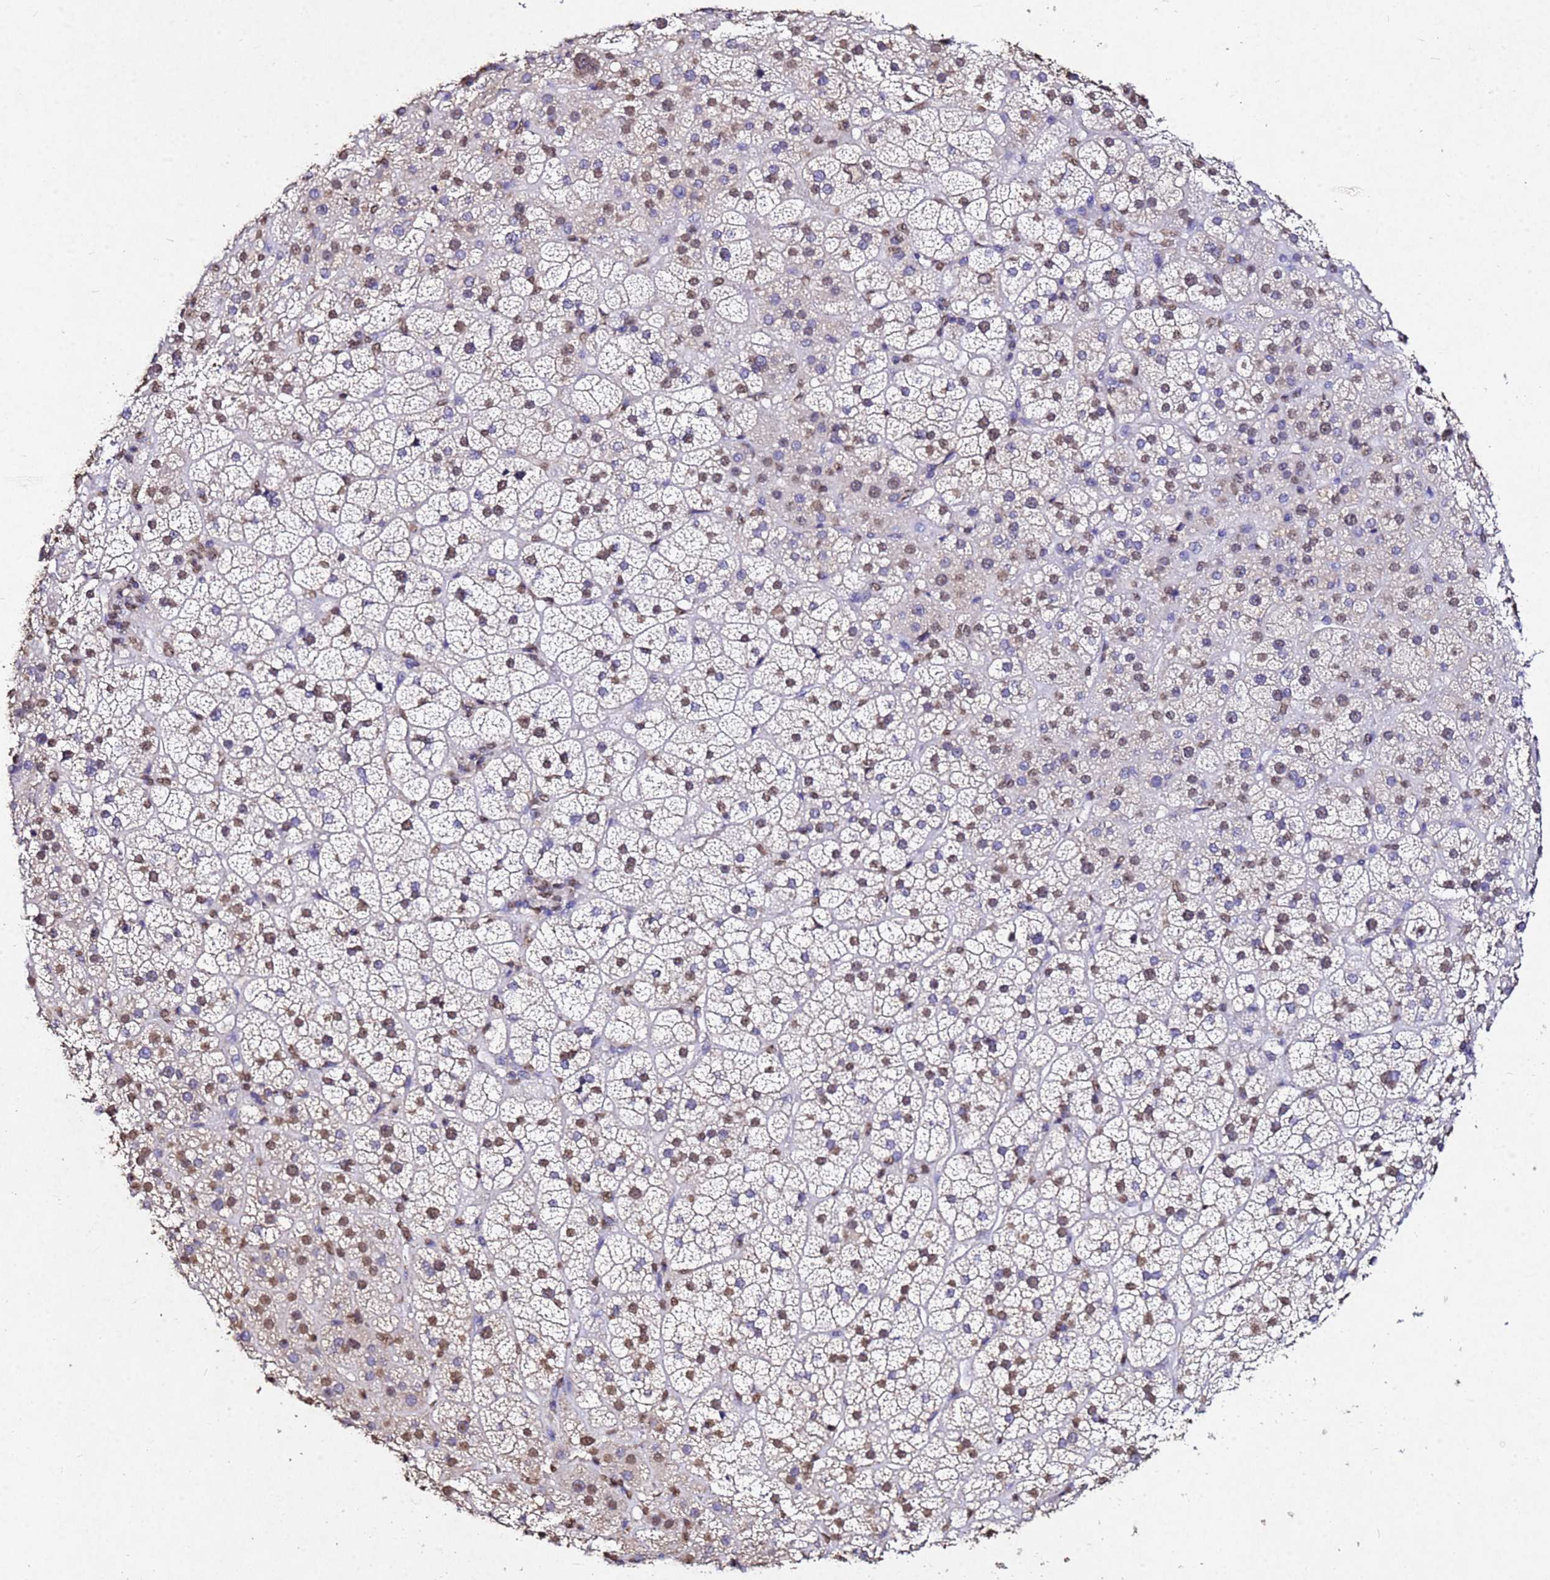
{"staining": {"intensity": "moderate", "quantity": ">75%", "location": "nuclear"}, "tissue": "adrenal gland", "cell_type": "Glandular cells", "image_type": "normal", "snomed": [{"axis": "morphology", "description": "Normal tissue, NOS"}, {"axis": "topography", "description": "Adrenal gland"}], "caption": "Immunohistochemical staining of benign adrenal gland reveals medium levels of moderate nuclear expression in approximately >75% of glandular cells.", "gene": "MYOCD", "patient": {"sex": "female", "age": 70}}